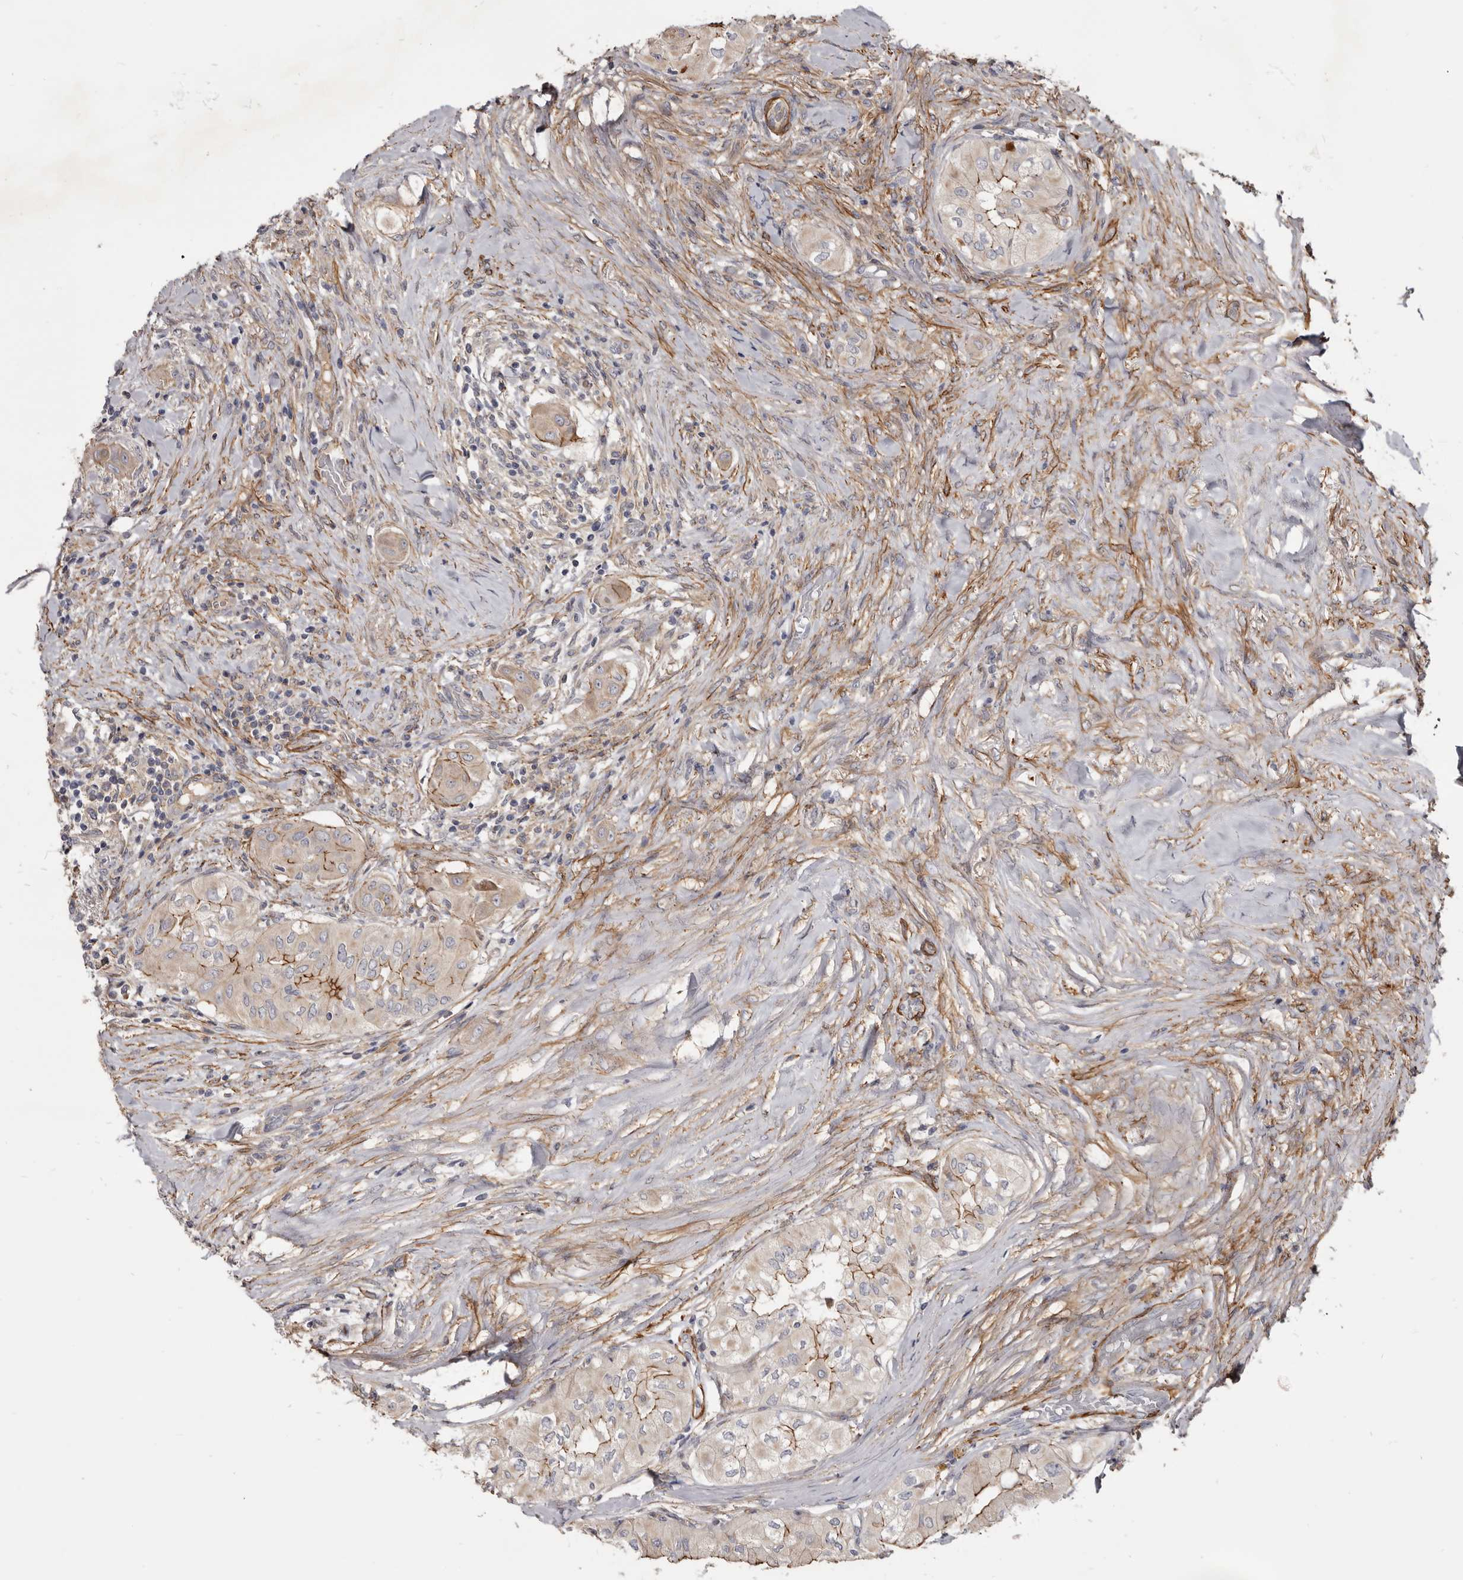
{"staining": {"intensity": "moderate", "quantity": "<25%", "location": "cytoplasmic/membranous"}, "tissue": "thyroid cancer", "cell_type": "Tumor cells", "image_type": "cancer", "snomed": [{"axis": "morphology", "description": "Papillary adenocarcinoma, NOS"}, {"axis": "topography", "description": "Thyroid gland"}], "caption": "Papillary adenocarcinoma (thyroid) tissue displays moderate cytoplasmic/membranous positivity in about <25% of tumor cells", "gene": "CGN", "patient": {"sex": "female", "age": 59}}